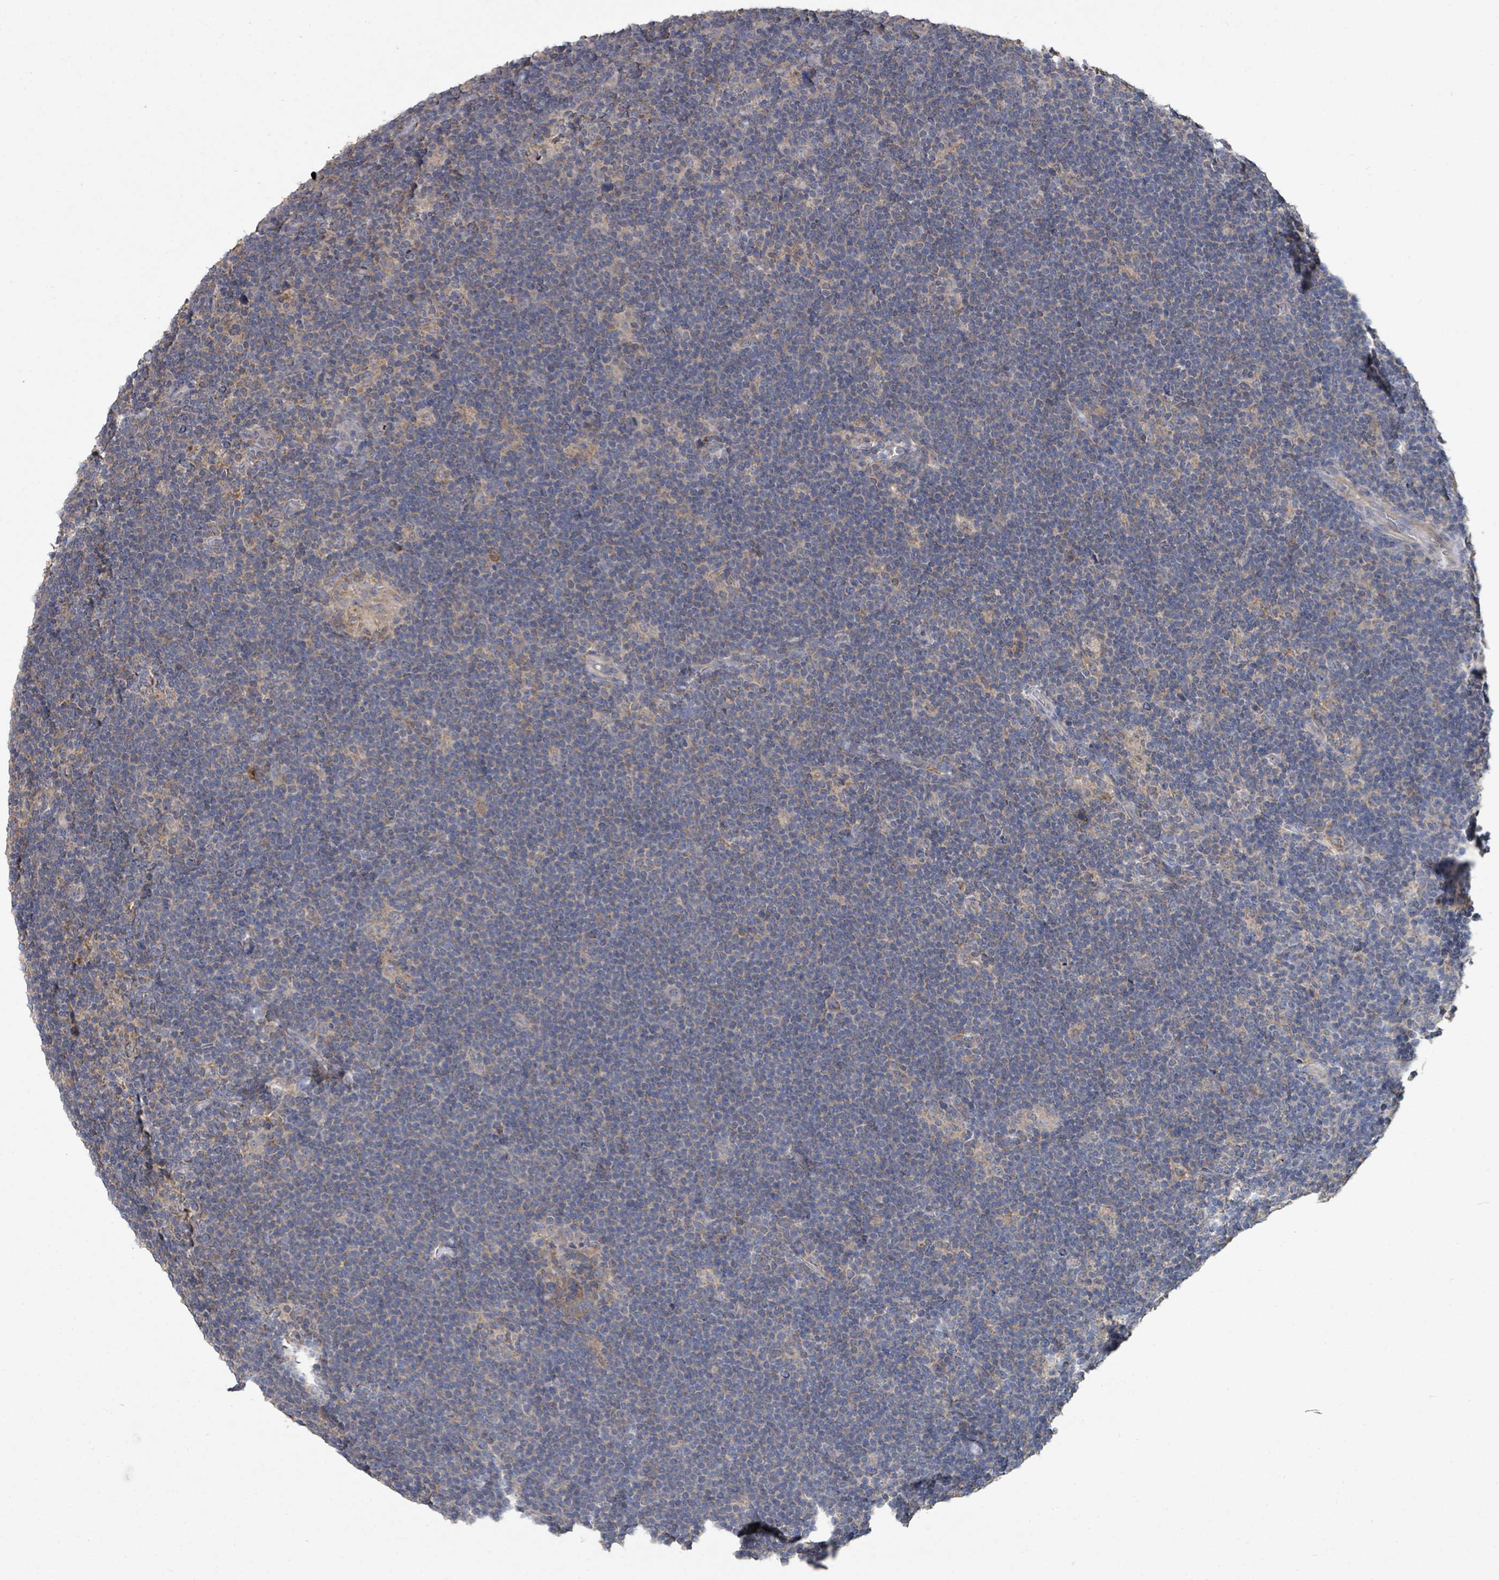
{"staining": {"intensity": "negative", "quantity": "none", "location": "none"}, "tissue": "lymphoma", "cell_type": "Tumor cells", "image_type": "cancer", "snomed": [{"axis": "morphology", "description": "Hodgkin's disease, NOS"}, {"axis": "topography", "description": "Lymph node"}], "caption": "Micrograph shows no significant protein expression in tumor cells of Hodgkin's disease. Brightfield microscopy of immunohistochemistry (IHC) stained with DAB (brown) and hematoxylin (blue), captured at high magnification.", "gene": "SLC9A7", "patient": {"sex": "female", "age": 57}}